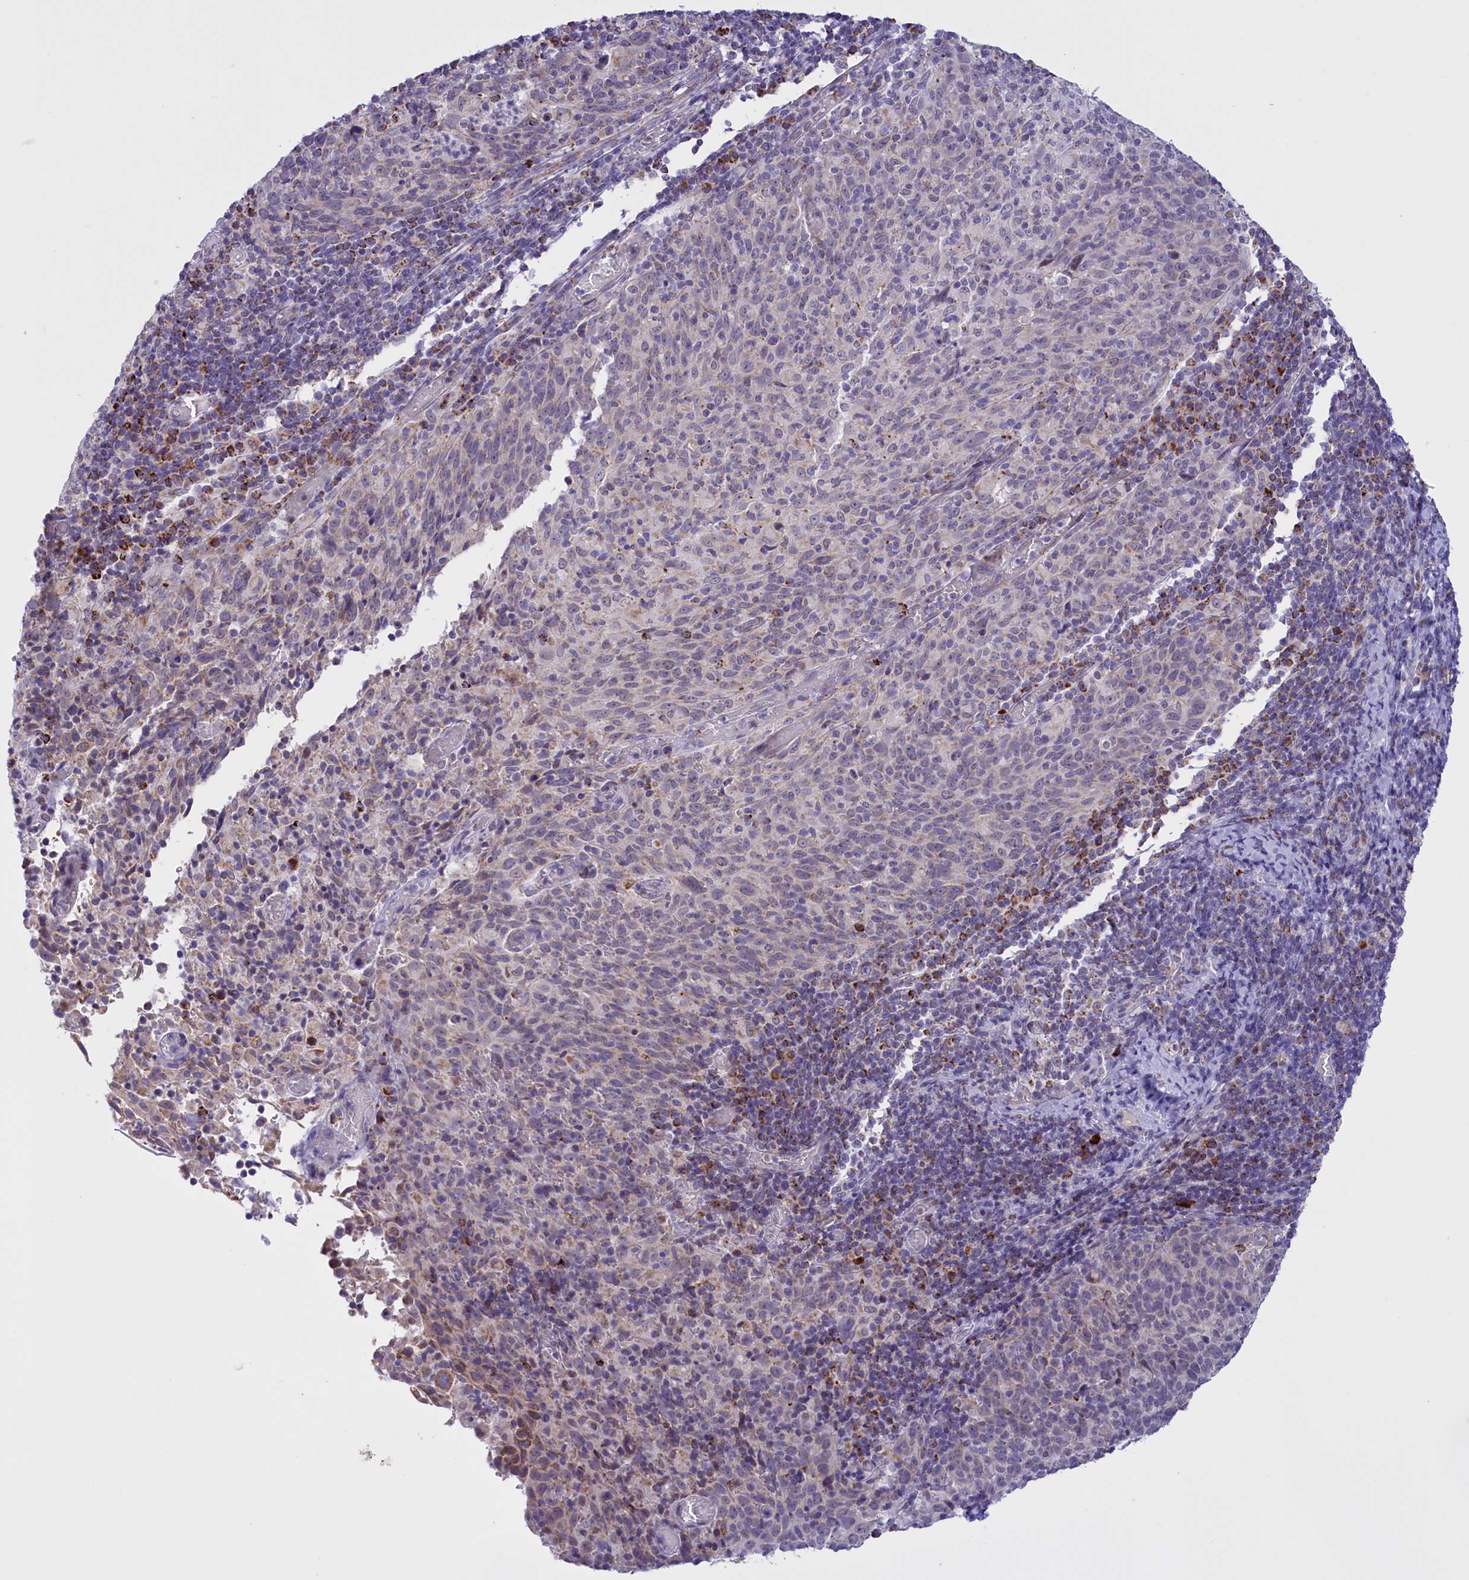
{"staining": {"intensity": "weak", "quantity": "<25%", "location": "cytoplasmic/membranous"}, "tissue": "cervical cancer", "cell_type": "Tumor cells", "image_type": "cancer", "snomed": [{"axis": "morphology", "description": "Squamous cell carcinoma, NOS"}, {"axis": "topography", "description": "Cervix"}], "caption": "The micrograph reveals no significant staining in tumor cells of cervical squamous cell carcinoma.", "gene": "FAM149B1", "patient": {"sex": "female", "age": 52}}